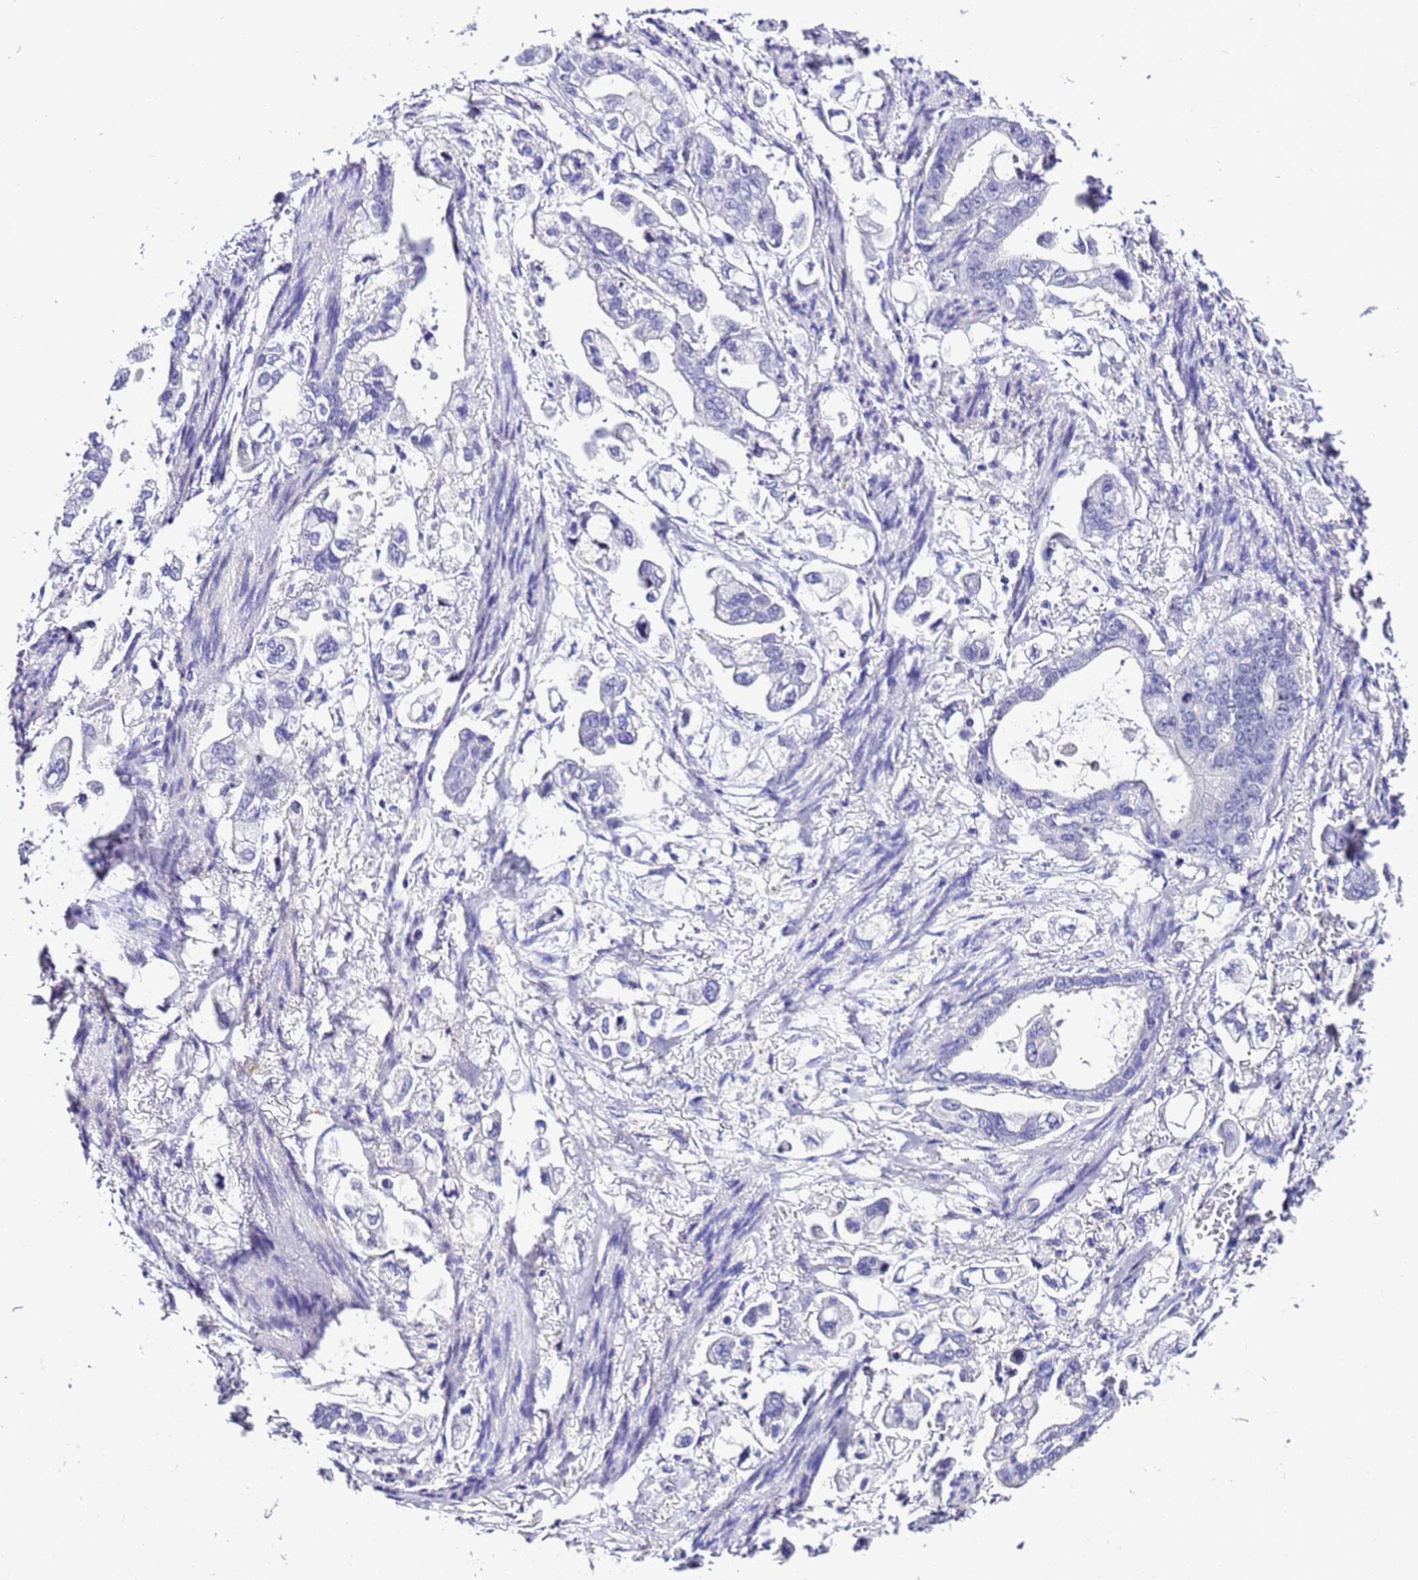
{"staining": {"intensity": "negative", "quantity": "none", "location": "none"}, "tissue": "stomach cancer", "cell_type": "Tumor cells", "image_type": "cancer", "snomed": [{"axis": "morphology", "description": "Adenocarcinoma, NOS"}, {"axis": "topography", "description": "Stomach"}], "caption": "Protein analysis of adenocarcinoma (stomach) demonstrates no significant positivity in tumor cells.", "gene": "ZNF417", "patient": {"sex": "male", "age": 62}}